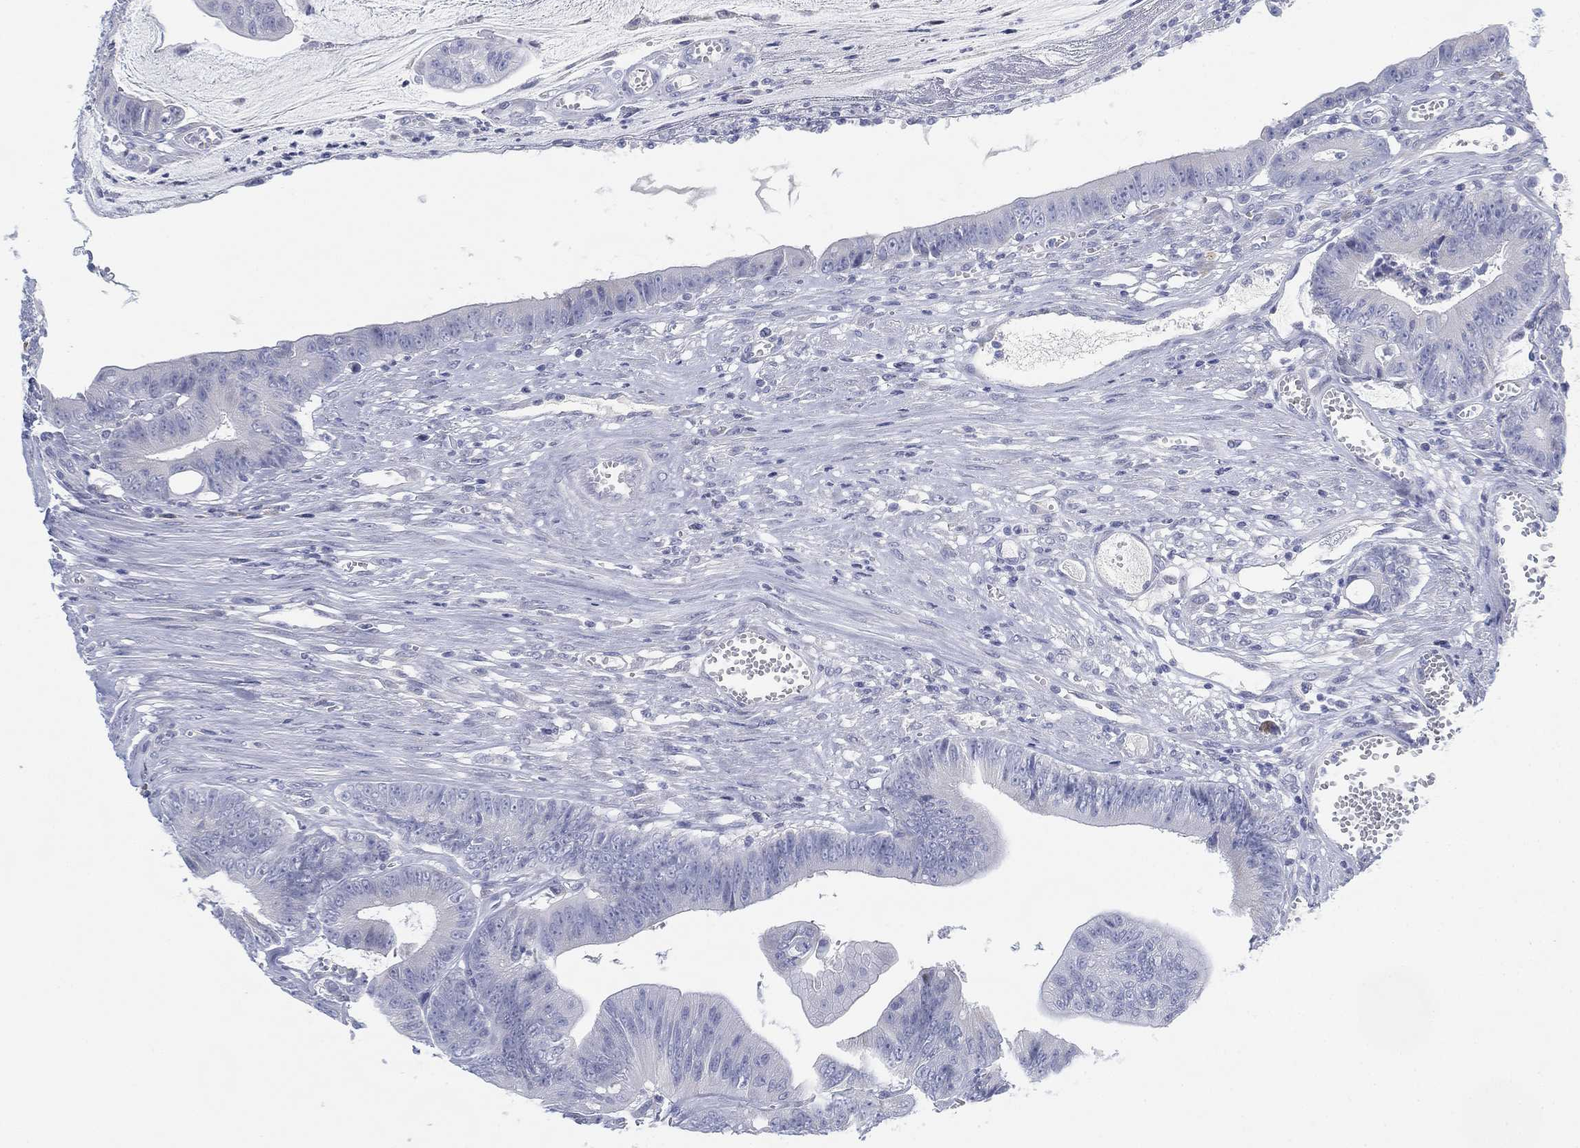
{"staining": {"intensity": "negative", "quantity": "none", "location": "none"}, "tissue": "colorectal cancer", "cell_type": "Tumor cells", "image_type": "cancer", "snomed": [{"axis": "morphology", "description": "Adenocarcinoma, NOS"}, {"axis": "topography", "description": "Colon"}], "caption": "Protein analysis of colorectal cancer (adenocarcinoma) exhibits no significant staining in tumor cells.", "gene": "GCNA", "patient": {"sex": "female", "age": 69}}